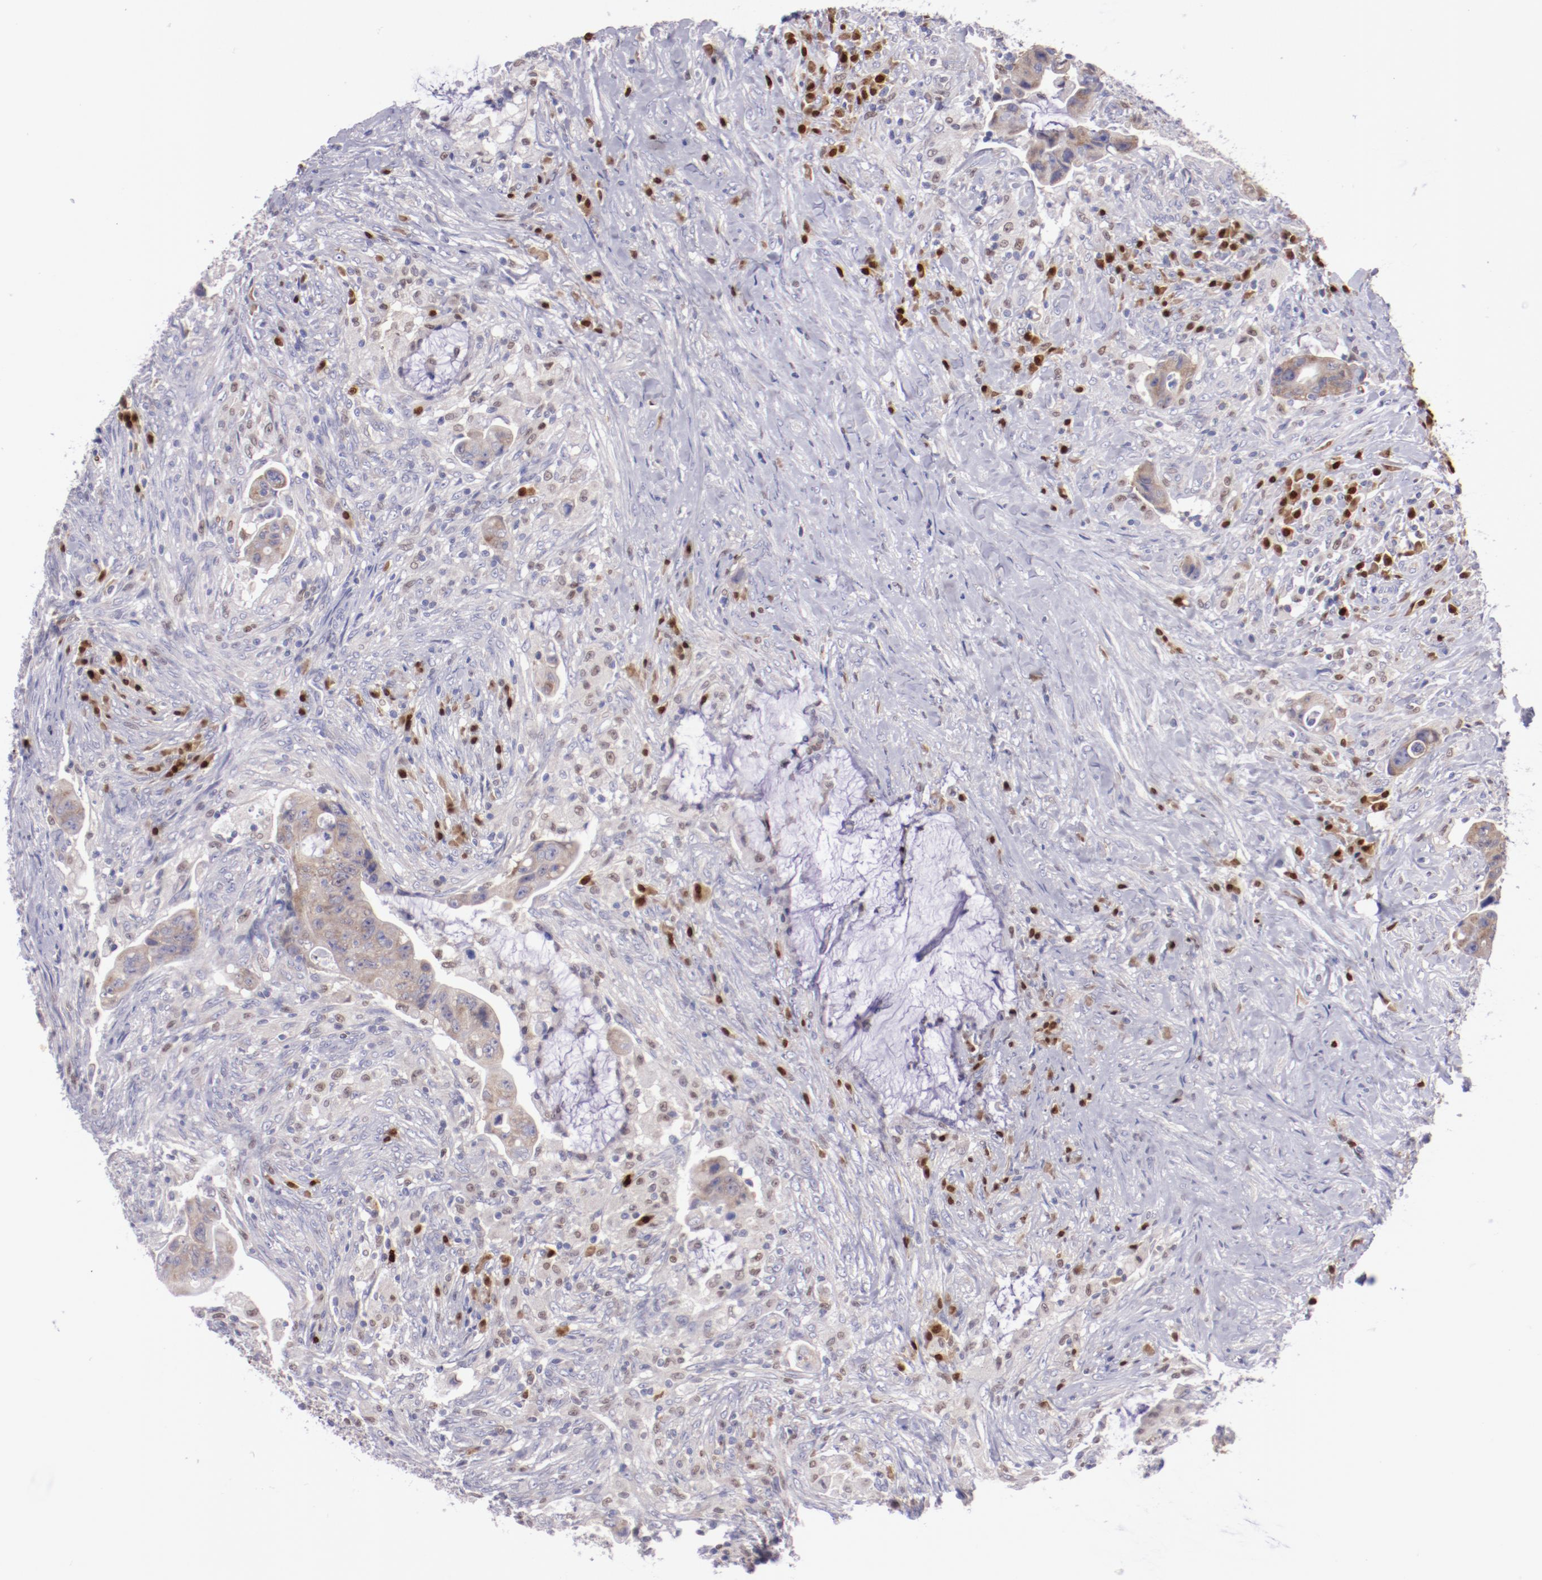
{"staining": {"intensity": "weak", "quantity": ">75%", "location": "cytoplasmic/membranous"}, "tissue": "colorectal cancer", "cell_type": "Tumor cells", "image_type": "cancer", "snomed": [{"axis": "morphology", "description": "Adenocarcinoma, NOS"}, {"axis": "topography", "description": "Rectum"}], "caption": "Colorectal cancer stained with DAB (3,3'-diaminobenzidine) IHC demonstrates low levels of weak cytoplasmic/membranous staining in approximately >75% of tumor cells.", "gene": "IRF8", "patient": {"sex": "female", "age": 71}}